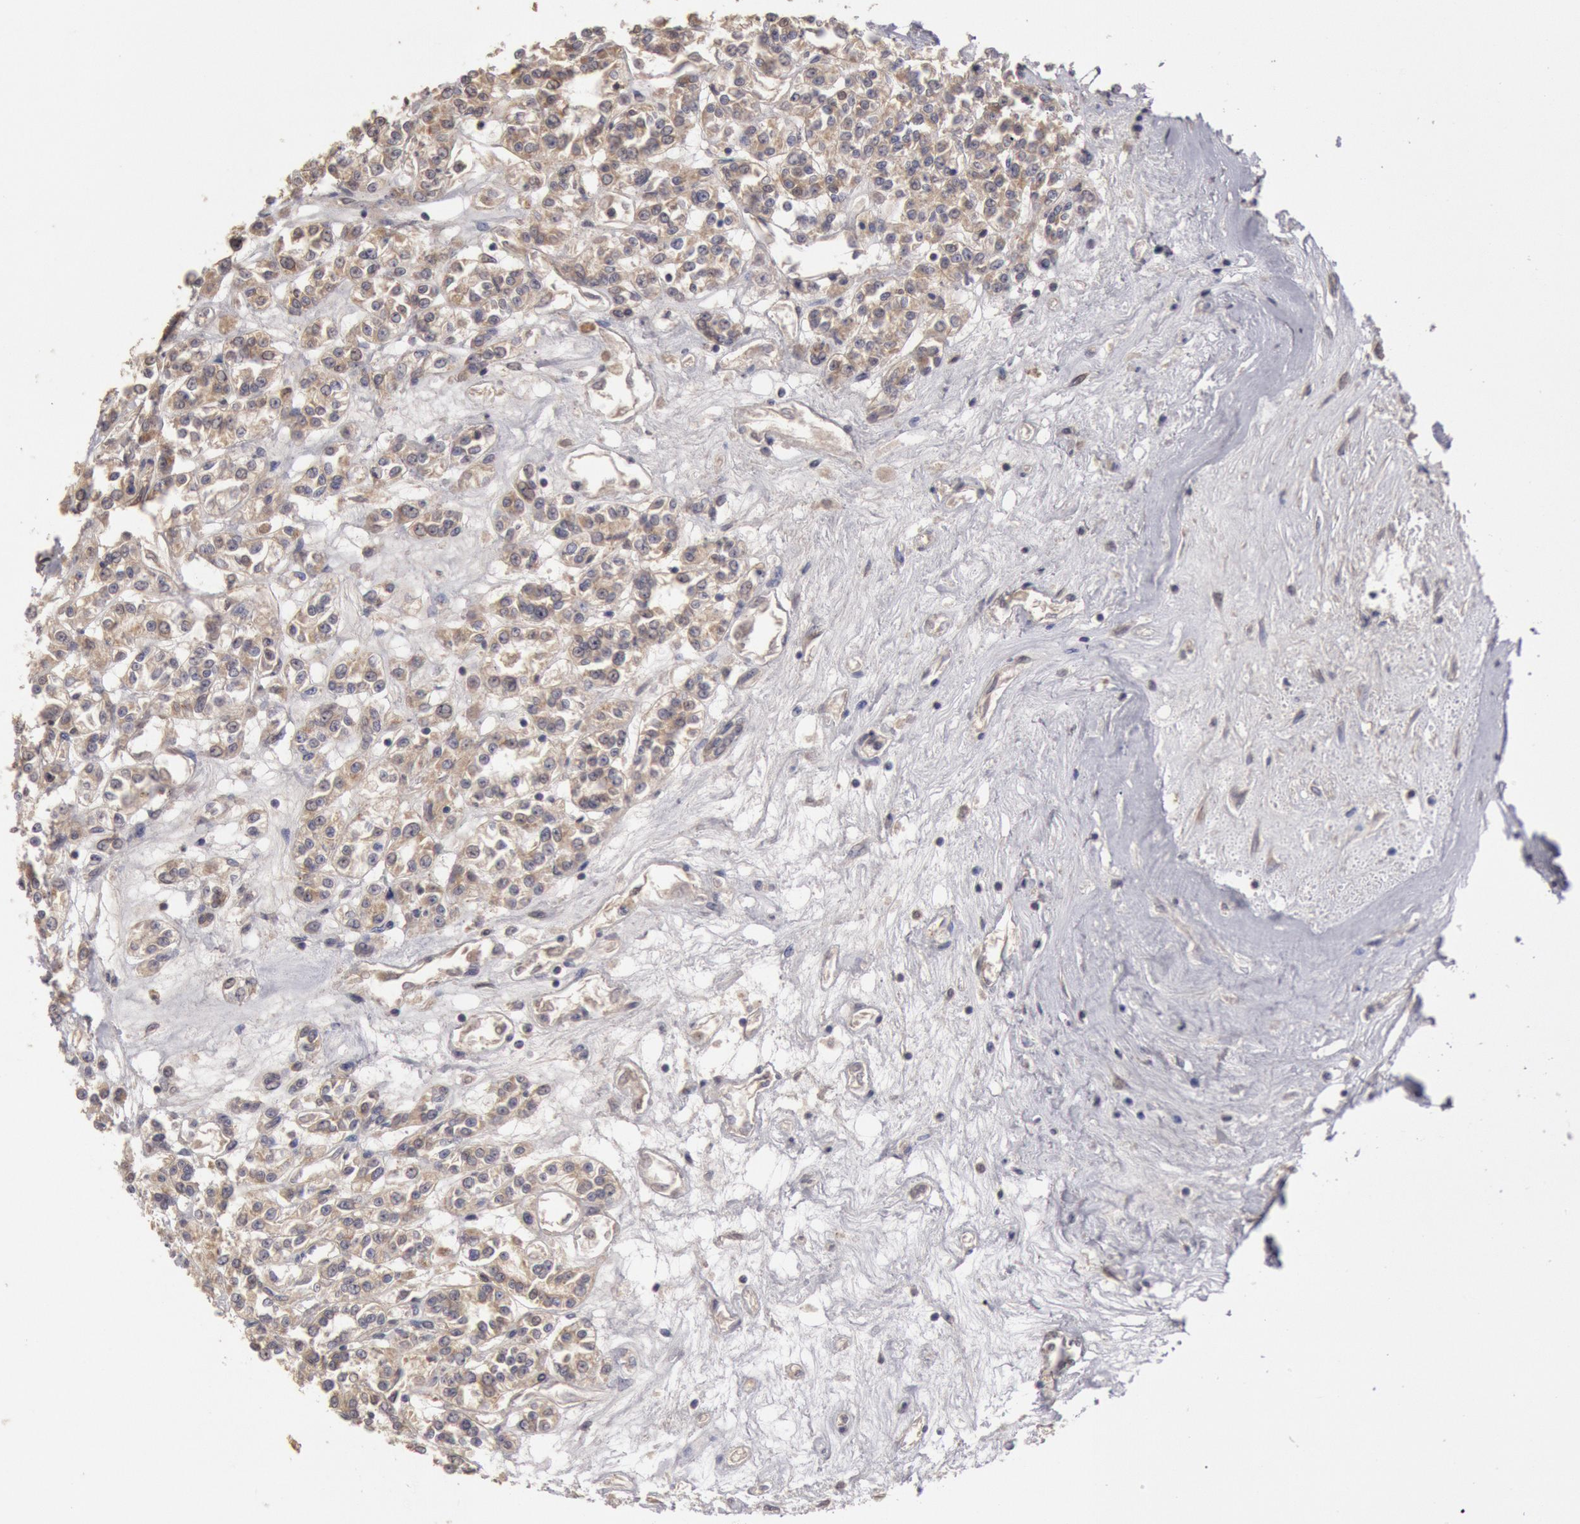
{"staining": {"intensity": "weak", "quantity": "25%-75%", "location": "cytoplasmic/membranous"}, "tissue": "renal cancer", "cell_type": "Tumor cells", "image_type": "cancer", "snomed": [{"axis": "morphology", "description": "Adenocarcinoma, NOS"}, {"axis": "topography", "description": "Kidney"}], "caption": "Tumor cells show low levels of weak cytoplasmic/membranous expression in approximately 25%-75% of cells in renal cancer.", "gene": "ZFP36L1", "patient": {"sex": "female", "age": 76}}